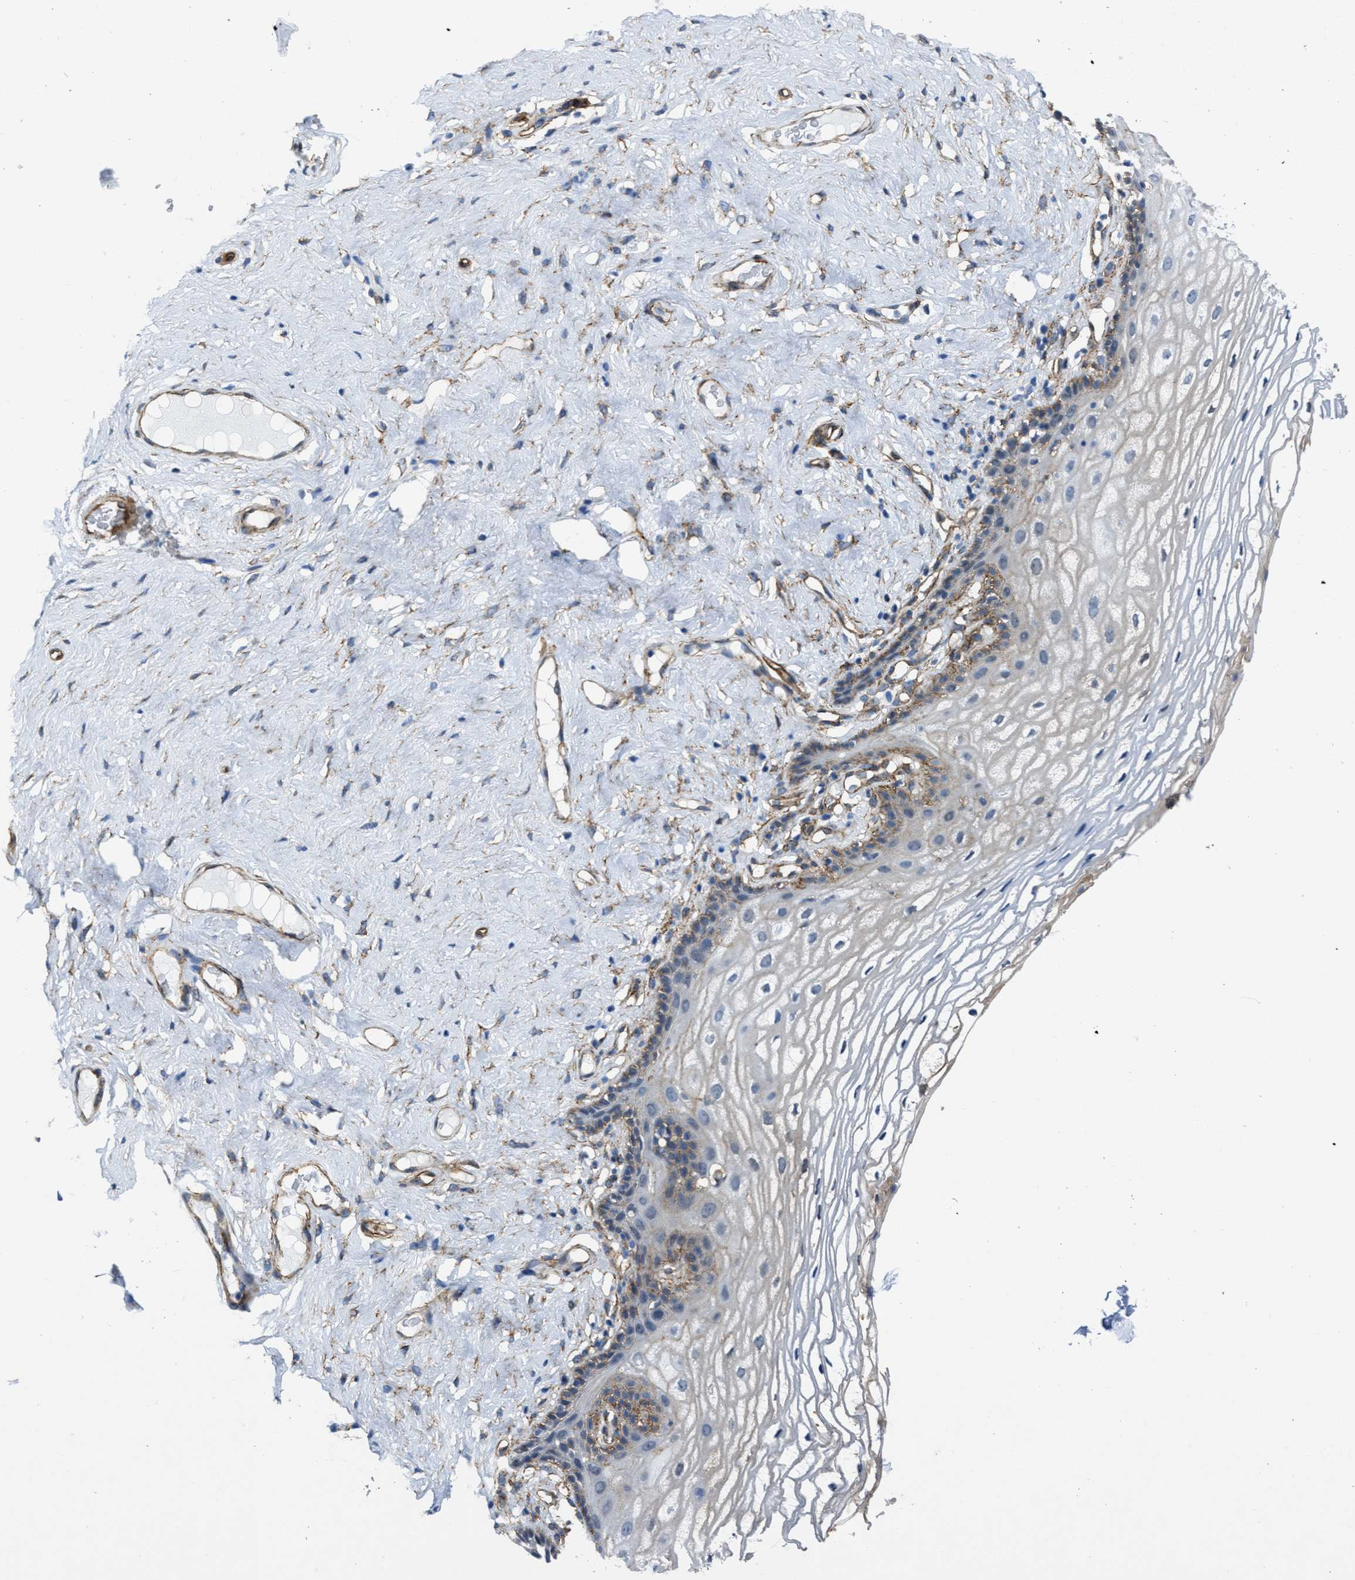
{"staining": {"intensity": "weak", "quantity": "<25%", "location": "cytoplasmic/membranous"}, "tissue": "vagina", "cell_type": "Squamous epithelial cells", "image_type": "normal", "snomed": [{"axis": "morphology", "description": "Normal tissue, NOS"}, {"axis": "morphology", "description": "Adenocarcinoma, NOS"}, {"axis": "topography", "description": "Rectum"}, {"axis": "topography", "description": "Vagina"}], "caption": "DAB immunohistochemical staining of benign vagina displays no significant positivity in squamous epithelial cells.", "gene": "NAB1", "patient": {"sex": "female", "age": 71}}